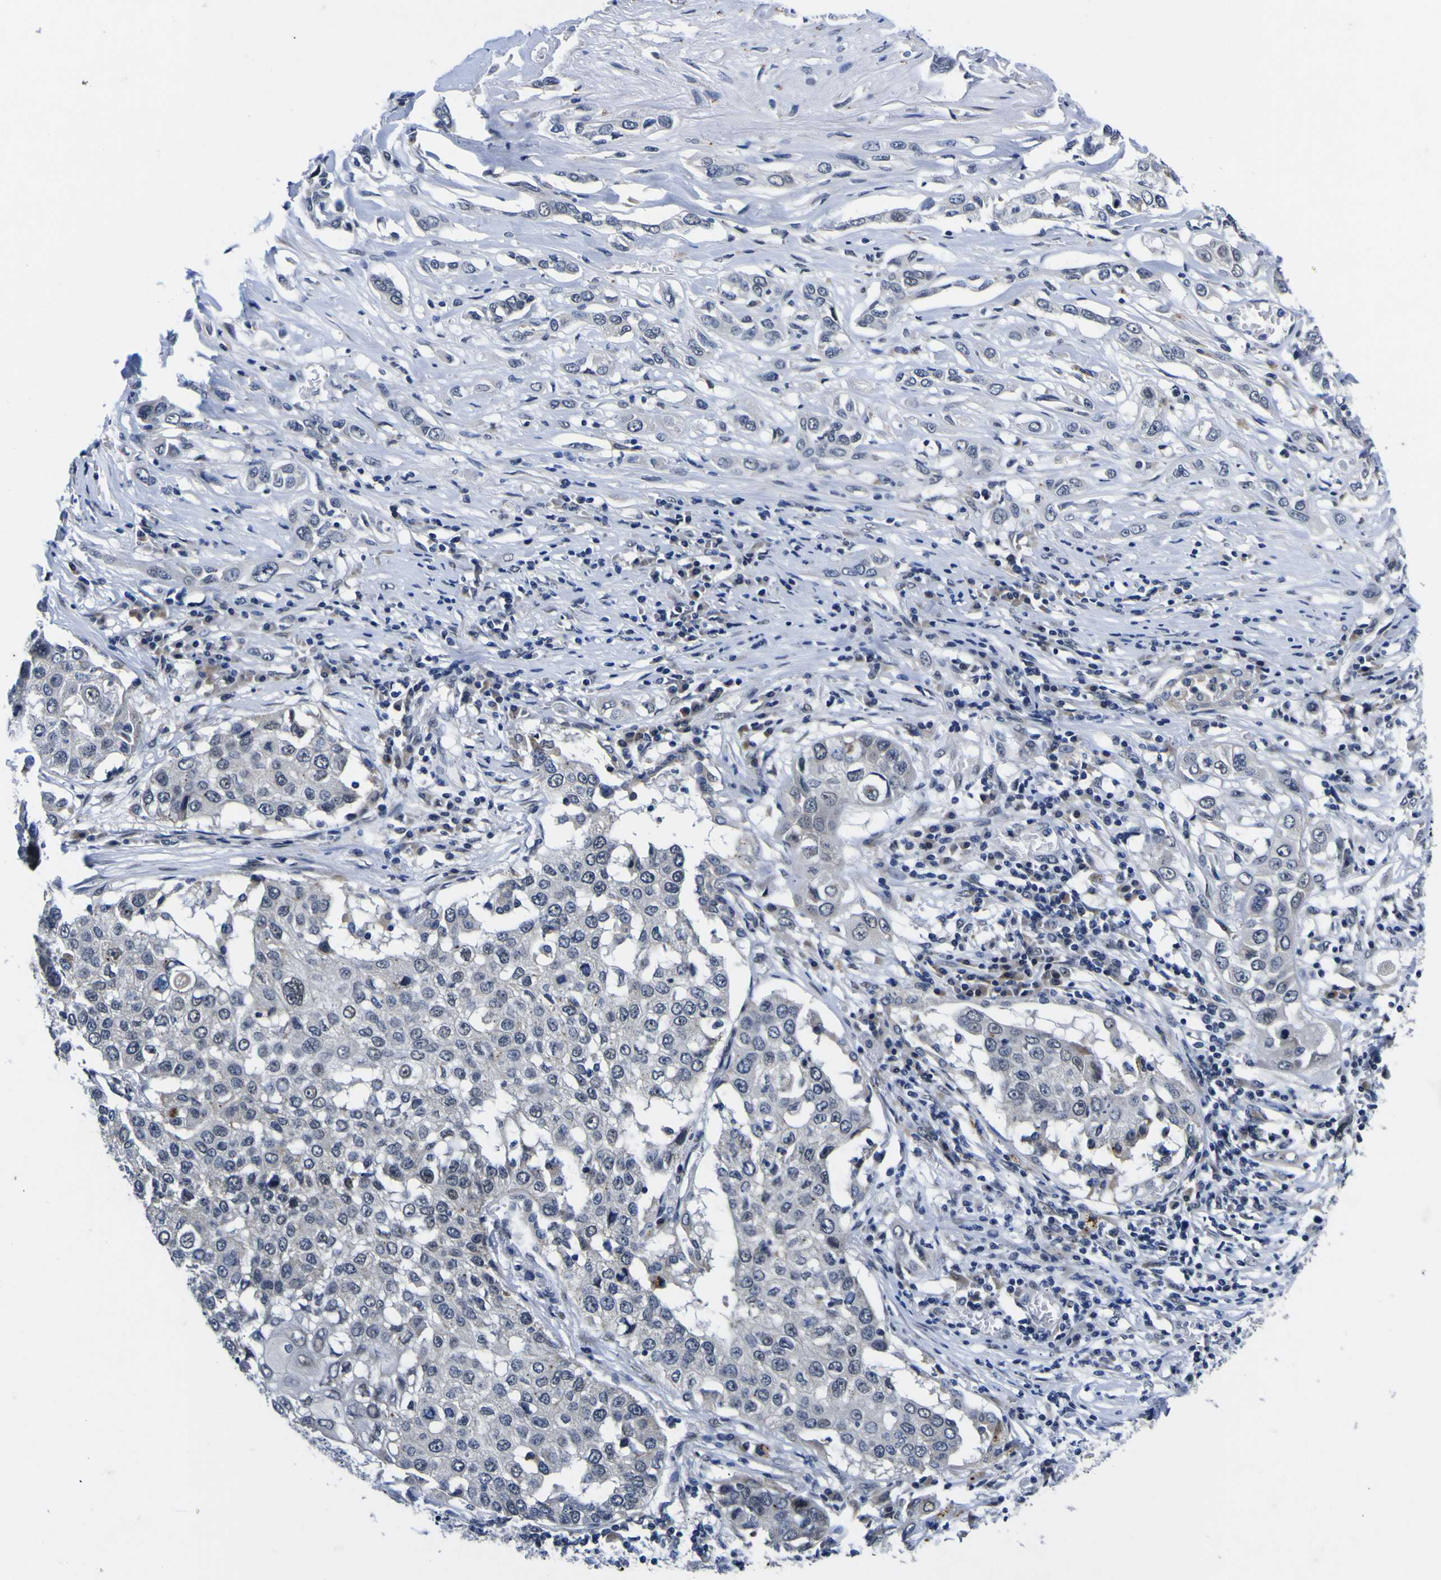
{"staining": {"intensity": "negative", "quantity": "none", "location": "none"}, "tissue": "lung cancer", "cell_type": "Tumor cells", "image_type": "cancer", "snomed": [{"axis": "morphology", "description": "Squamous cell carcinoma, NOS"}, {"axis": "topography", "description": "Lung"}], "caption": "This histopathology image is of lung cancer (squamous cell carcinoma) stained with immunohistochemistry to label a protein in brown with the nuclei are counter-stained blue. There is no expression in tumor cells. Brightfield microscopy of immunohistochemistry (IHC) stained with DAB (3,3'-diaminobenzidine) (brown) and hematoxylin (blue), captured at high magnification.", "gene": "IGFLR1", "patient": {"sex": "male", "age": 71}}